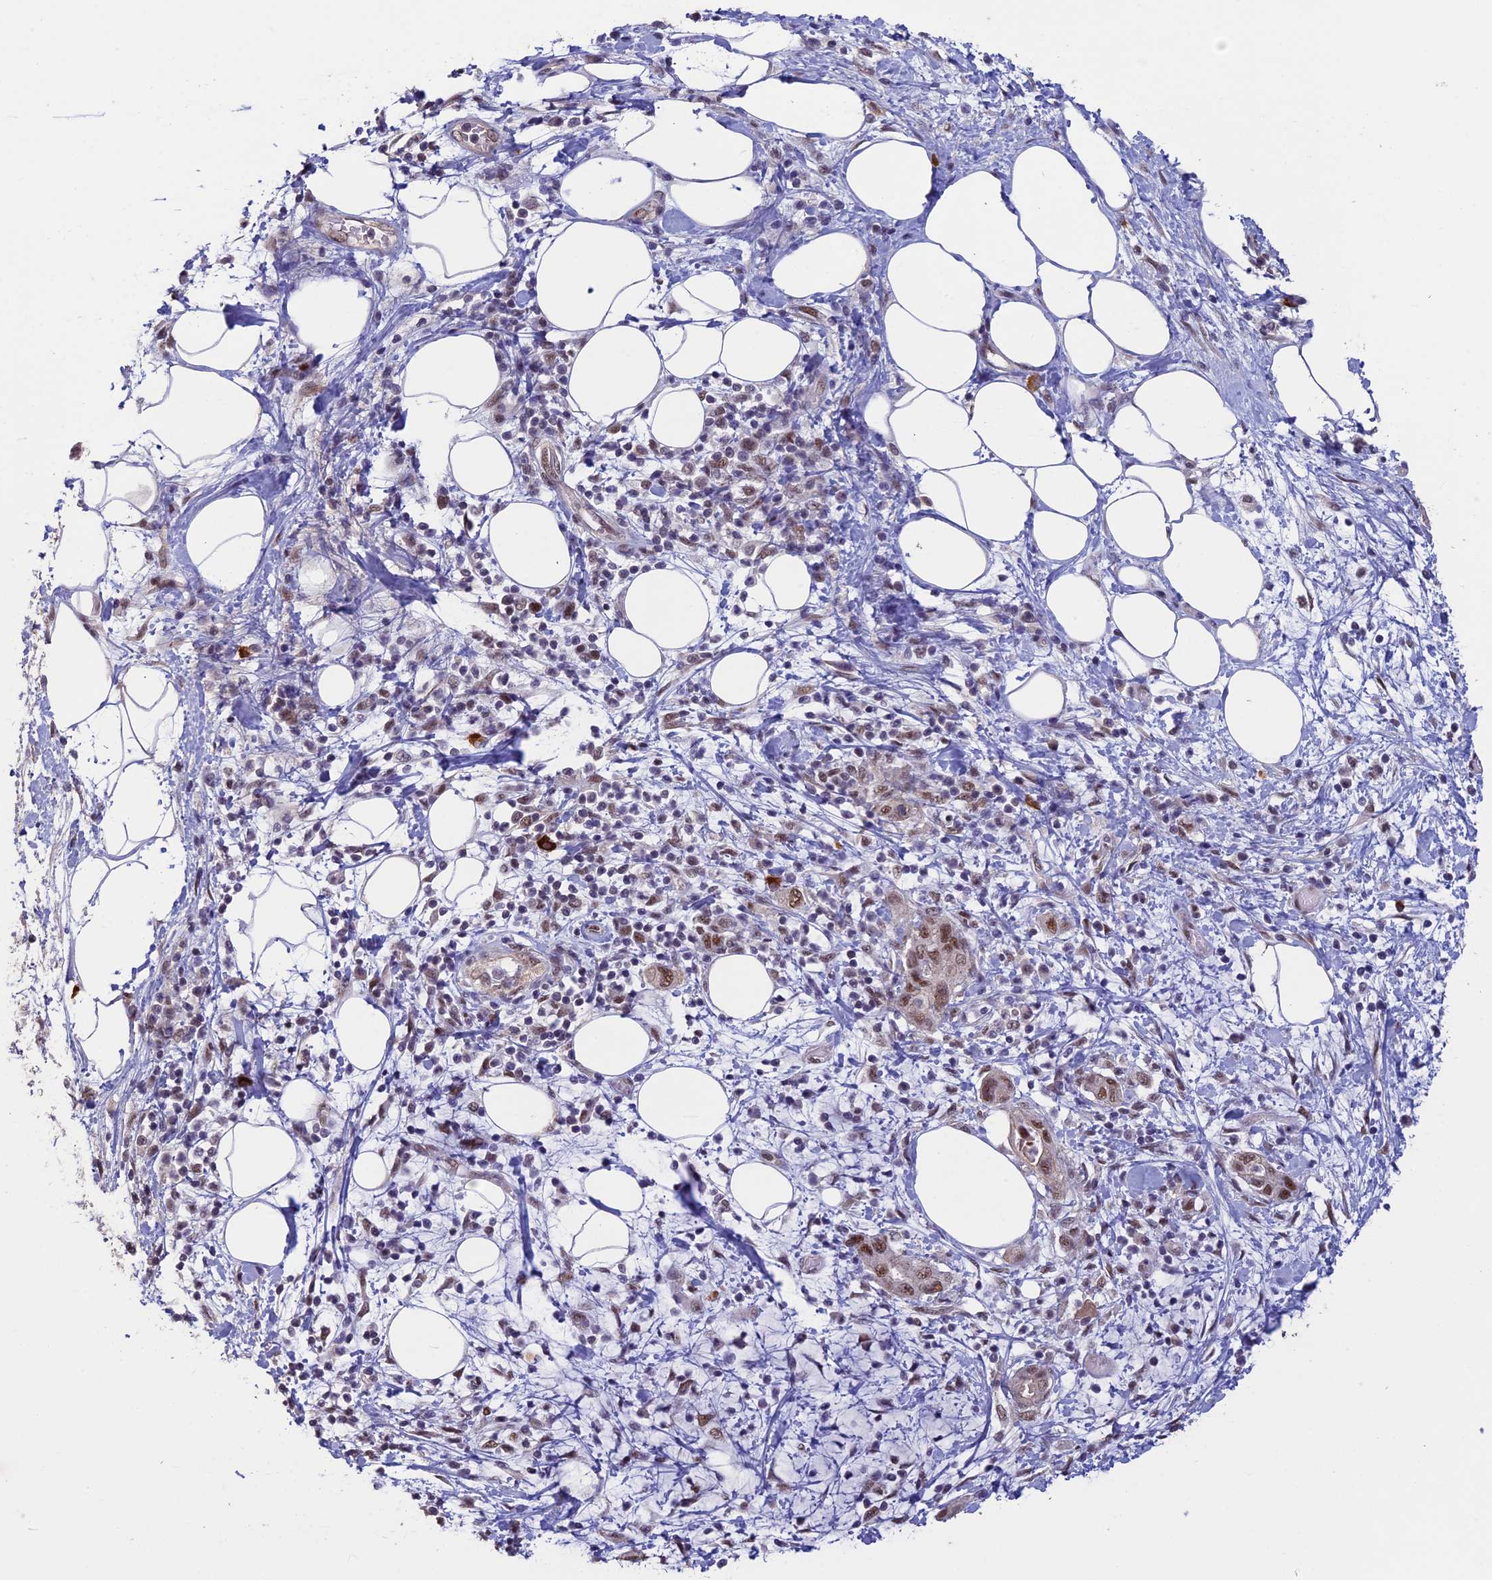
{"staining": {"intensity": "moderate", "quantity": ">75%", "location": "nuclear"}, "tissue": "pancreatic cancer", "cell_type": "Tumor cells", "image_type": "cancer", "snomed": [{"axis": "morphology", "description": "Adenocarcinoma, NOS"}, {"axis": "topography", "description": "Pancreas"}], "caption": "Immunohistochemical staining of pancreatic adenocarcinoma reveals moderate nuclear protein expression in about >75% of tumor cells.", "gene": "RNF40", "patient": {"sex": "female", "age": 73}}